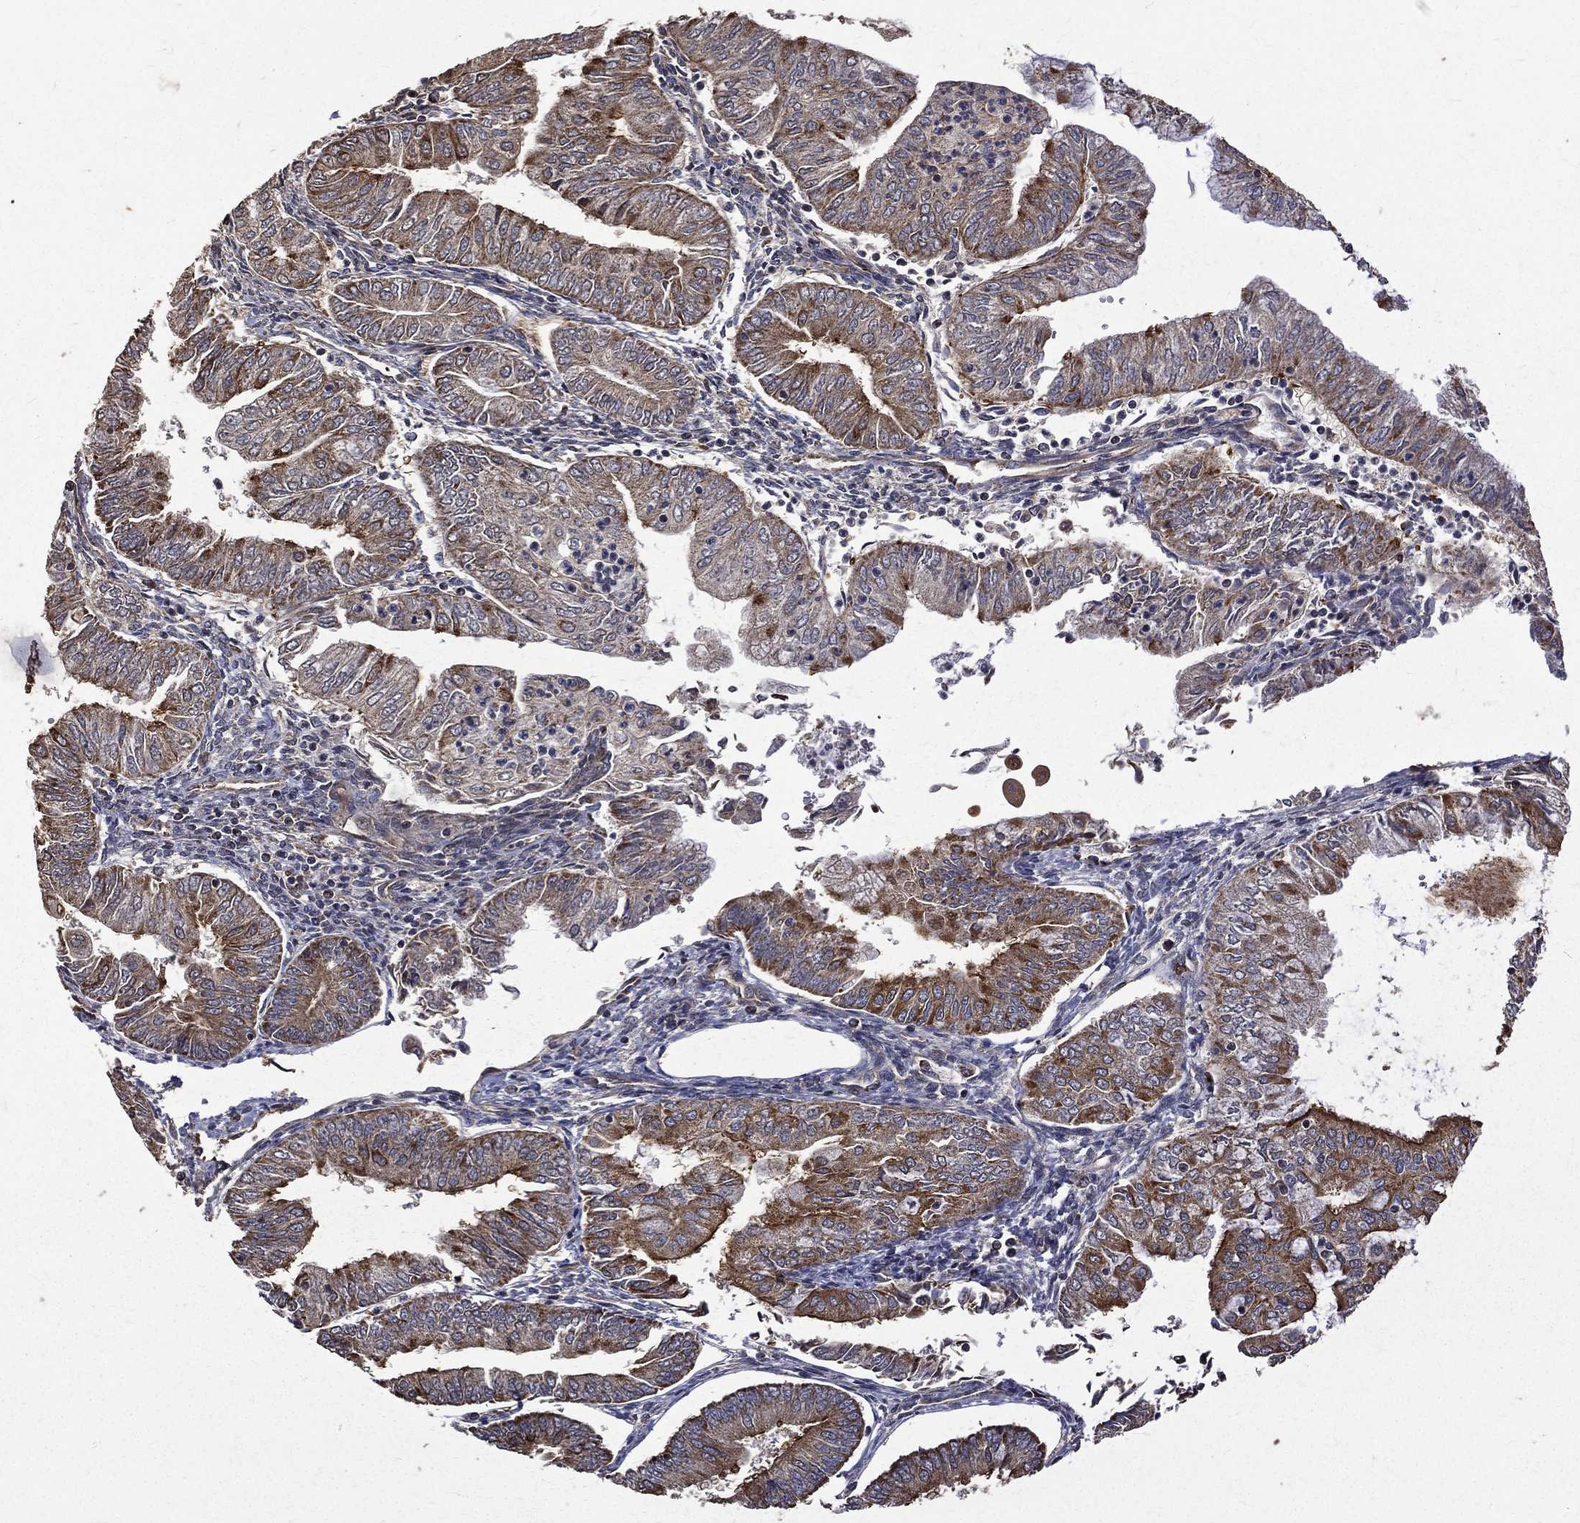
{"staining": {"intensity": "strong", "quantity": "<25%", "location": "cytoplasmic/membranous"}, "tissue": "endometrial cancer", "cell_type": "Tumor cells", "image_type": "cancer", "snomed": [{"axis": "morphology", "description": "Adenocarcinoma, NOS"}, {"axis": "topography", "description": "Endometrium"}], "caption": "Approximately <25% of tumor cells in adenocarcinoma (endometrial) reveal strong cytoplasmic/membranous protein positivity as visualized by brown immunohistochemical staining.", "gene": "RPGR", "patient": {"sex": "female", "age": 55}}